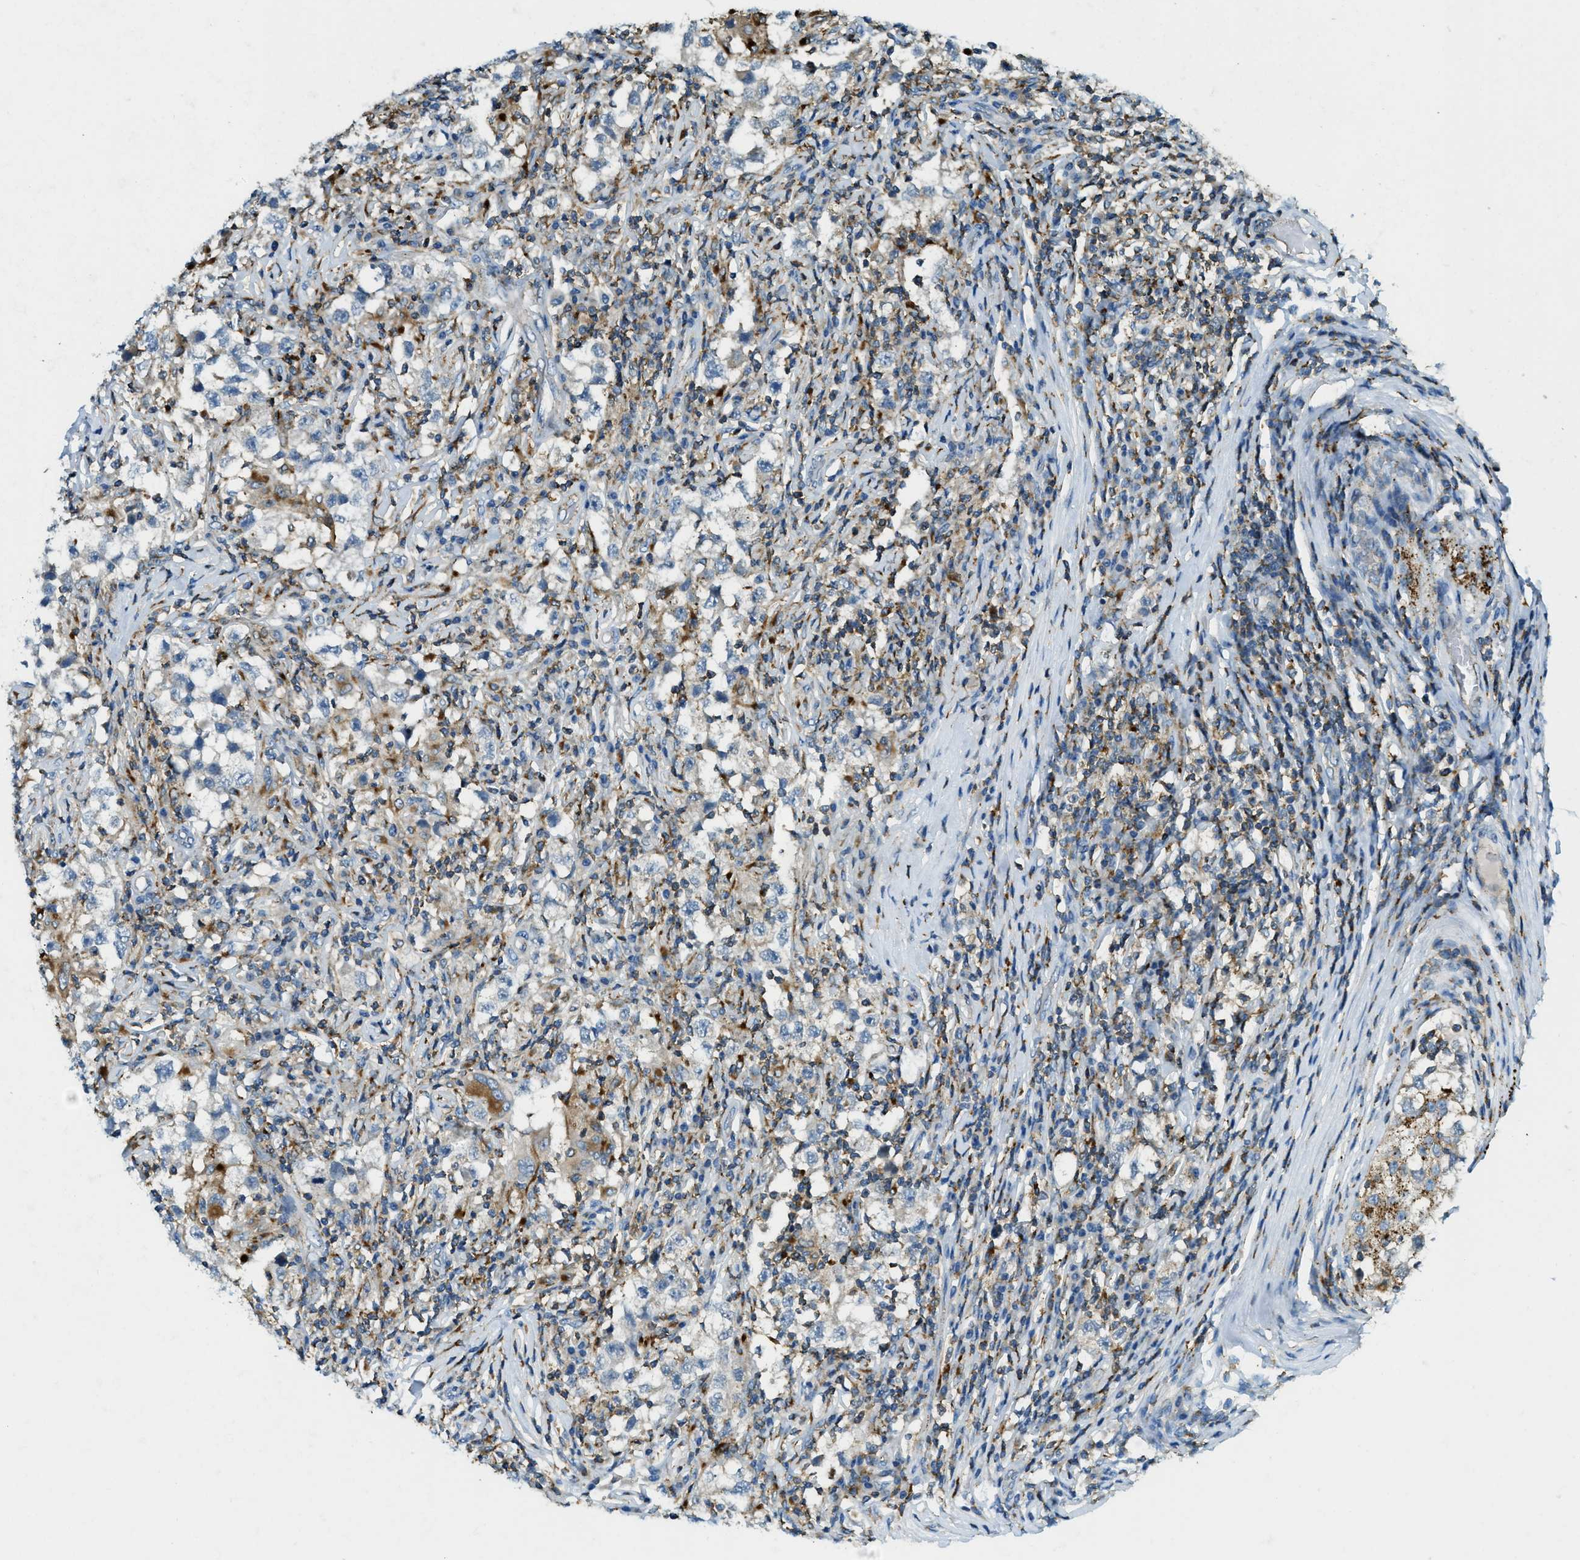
{"staining": {"intensity": "weak", "quantity": "<25%", "location": "cytoplasmic/membranous"}, "tissue": "testis cancer", "cell_type": "Tumor cells", "image_type": "cancer", "snomed": [{"axis": "morphology", "description": "Carcinoma, Embryonal, NOS"}, {"axis": "topography", "description": "Testis"}], "caption": "Immunohistochemistry (IHC) image of testis embryonal carcinoma stained for a protein (brown), which exhibits no positivity in tumor cells. The staining is performed using DAB (3,3'-diaminobenzidine) brown chromogen with nuclei counter-stained in using hematoxylin.", "gene": "PLBD2", "patient": {"sex": "male", "age": 21}}